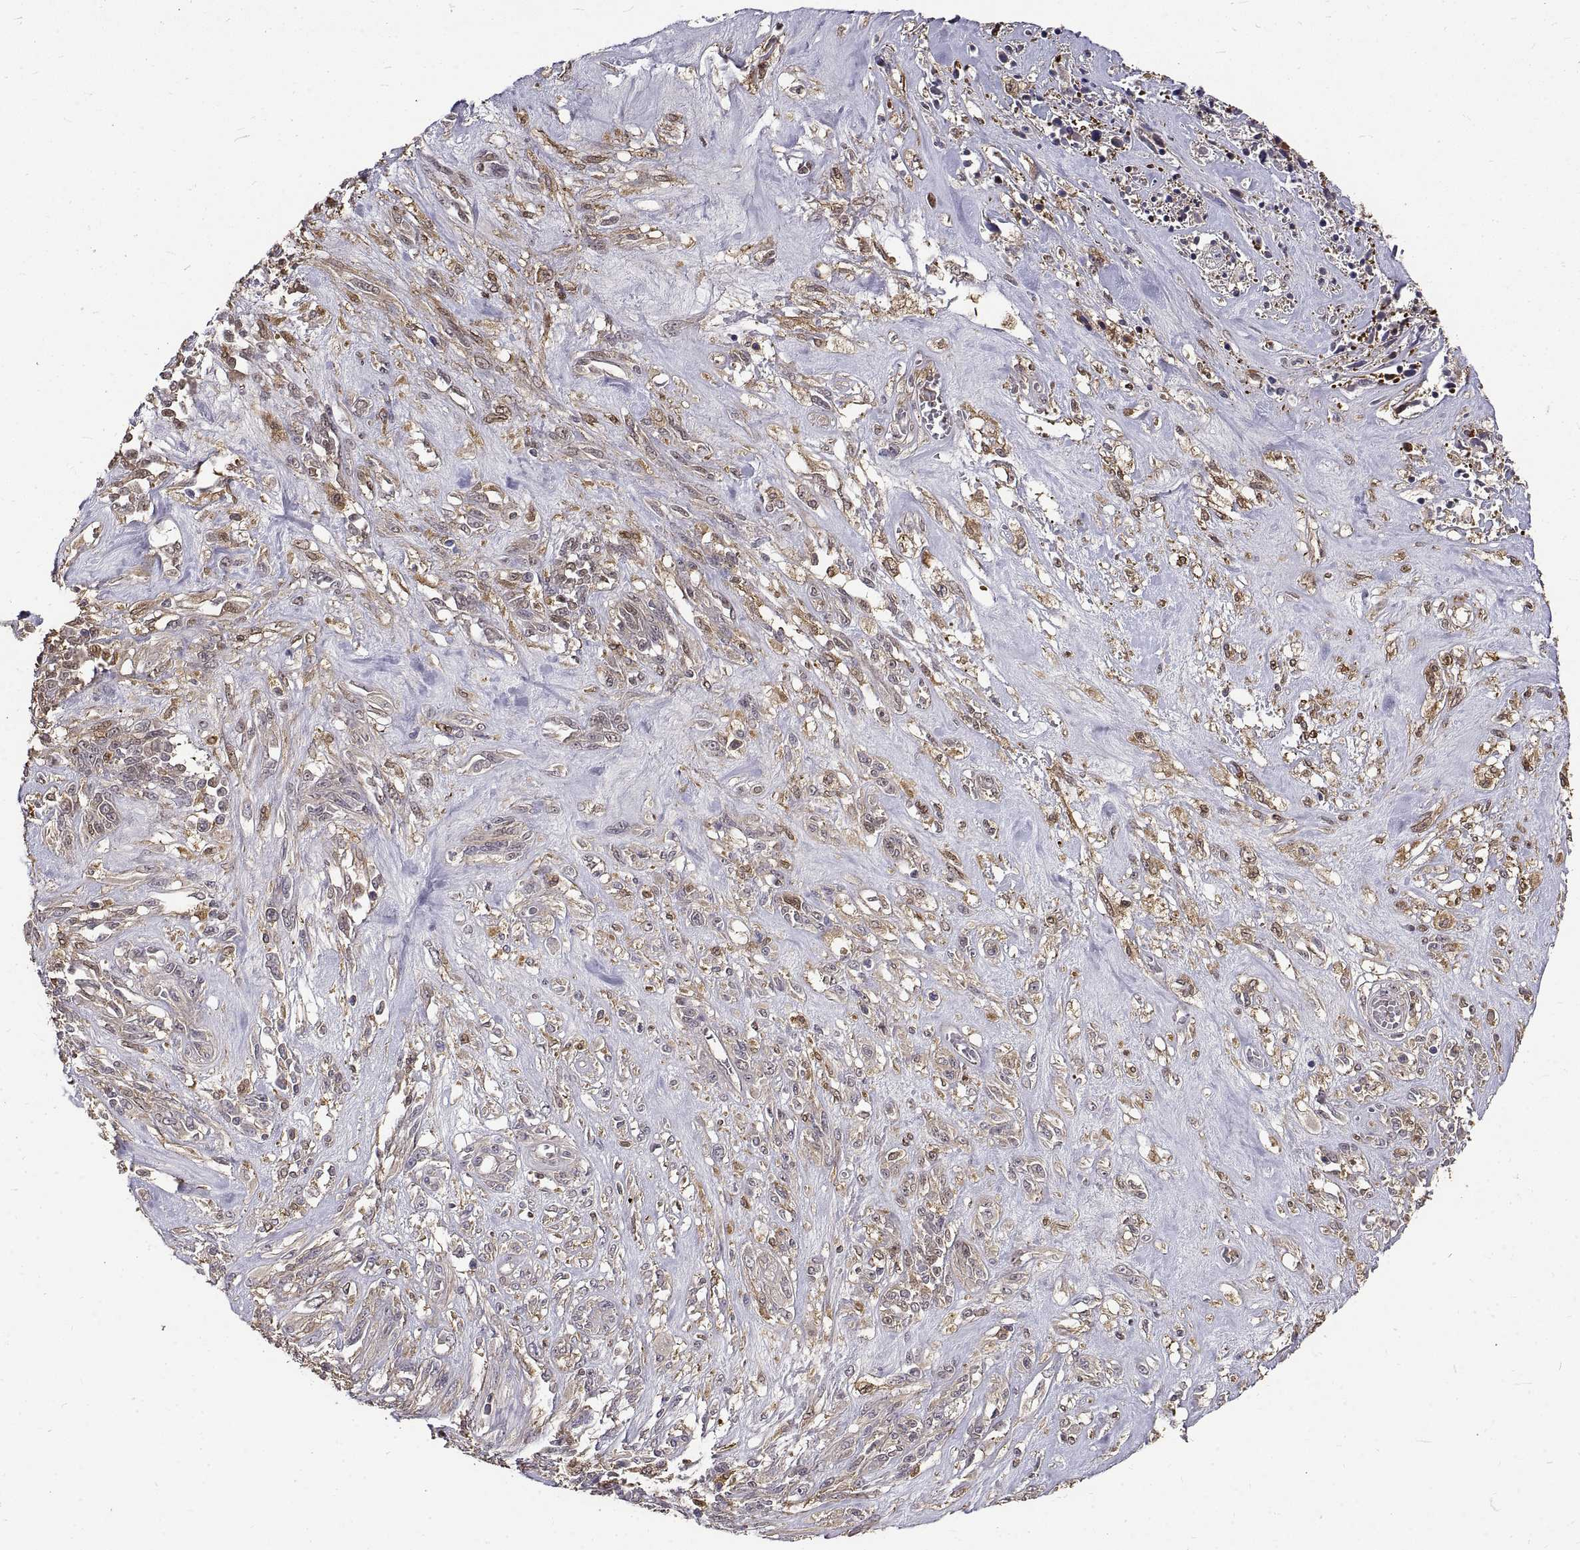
{"staining": {"intensity": "weak", "quantity": "25%-75%", "location": "cytoplasmic/membranous"}, "tissue": "melanoma", "cell_type": "Tumor cells", "image_type": "cancer", "snomed": [{"axis": "morphology", "description": "Malignant melanoma, NOS"}, {"axis": "topography", "description": "Skin"}], "caption": "Approximately 25%-75% of tumor cells in human malignant melanoma display weak cytoplasmic/membranous protein positivity as visualized by brown immunohistochemical staining.", "gene": "PEA15", "patient": {"sex": "female", "age": 91}}